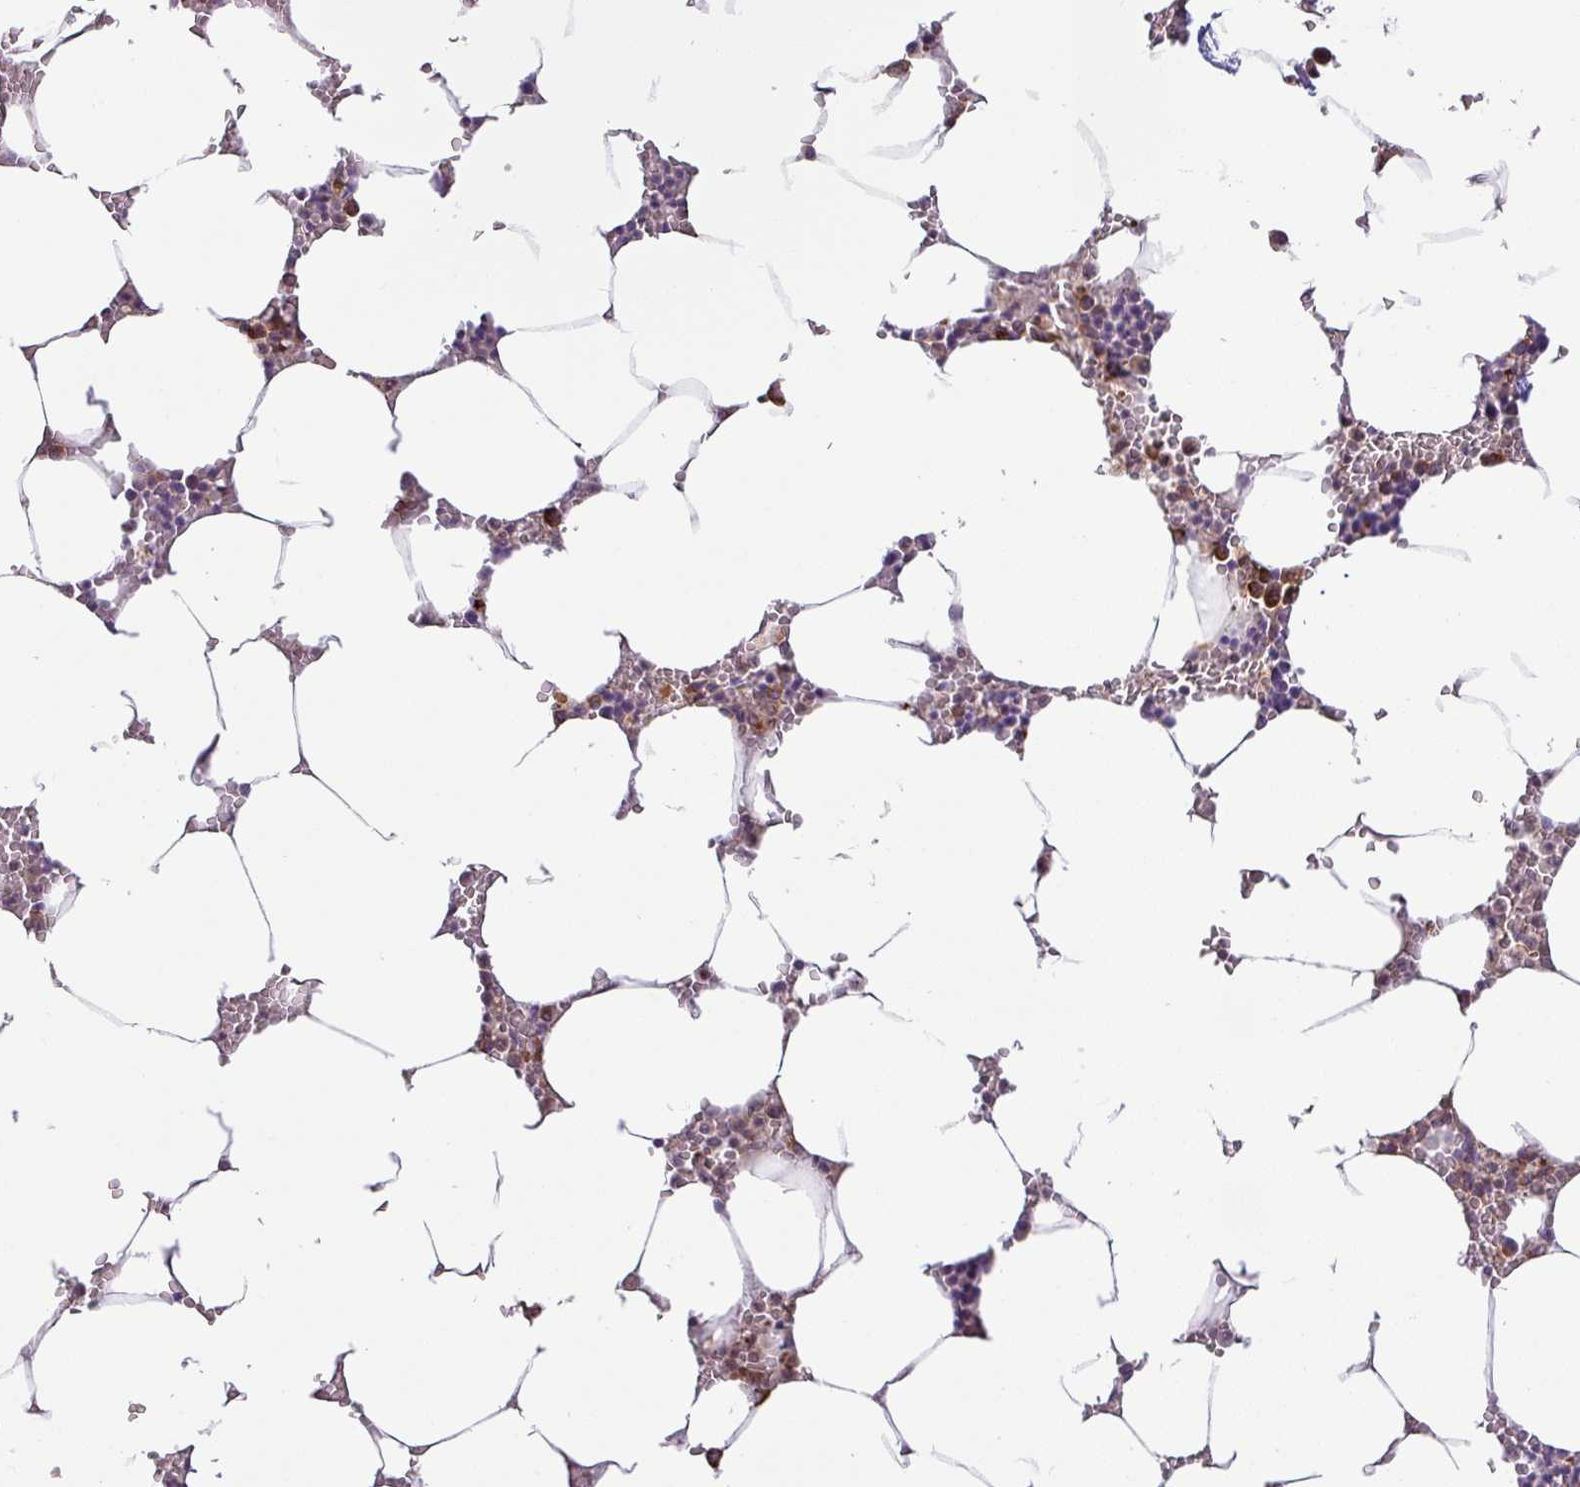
{"staining": {"intensity": "moderate", "quantity": "<25%", "location": "cytoplasmic/membranous"}, "tissue": "bone marrow", "cell_type": "Hematopoietic cells", "image_type": "normal", "snomed": [{"axis": "morphology", "description": "Normal tissue, NOS"}, {"axis": "topography", "description": "Bone marrow"}], "caption": "Immunohistochemistry histopathology image of unremarkable human bone marrow stained for a protein (brown), which reveals low levels of moderate cytoplasmic/membranous positivity in approximately <25% of hematopoietic cells.", "gene": "GALNT12", "patient": {"sex": "male", "age": 70}}